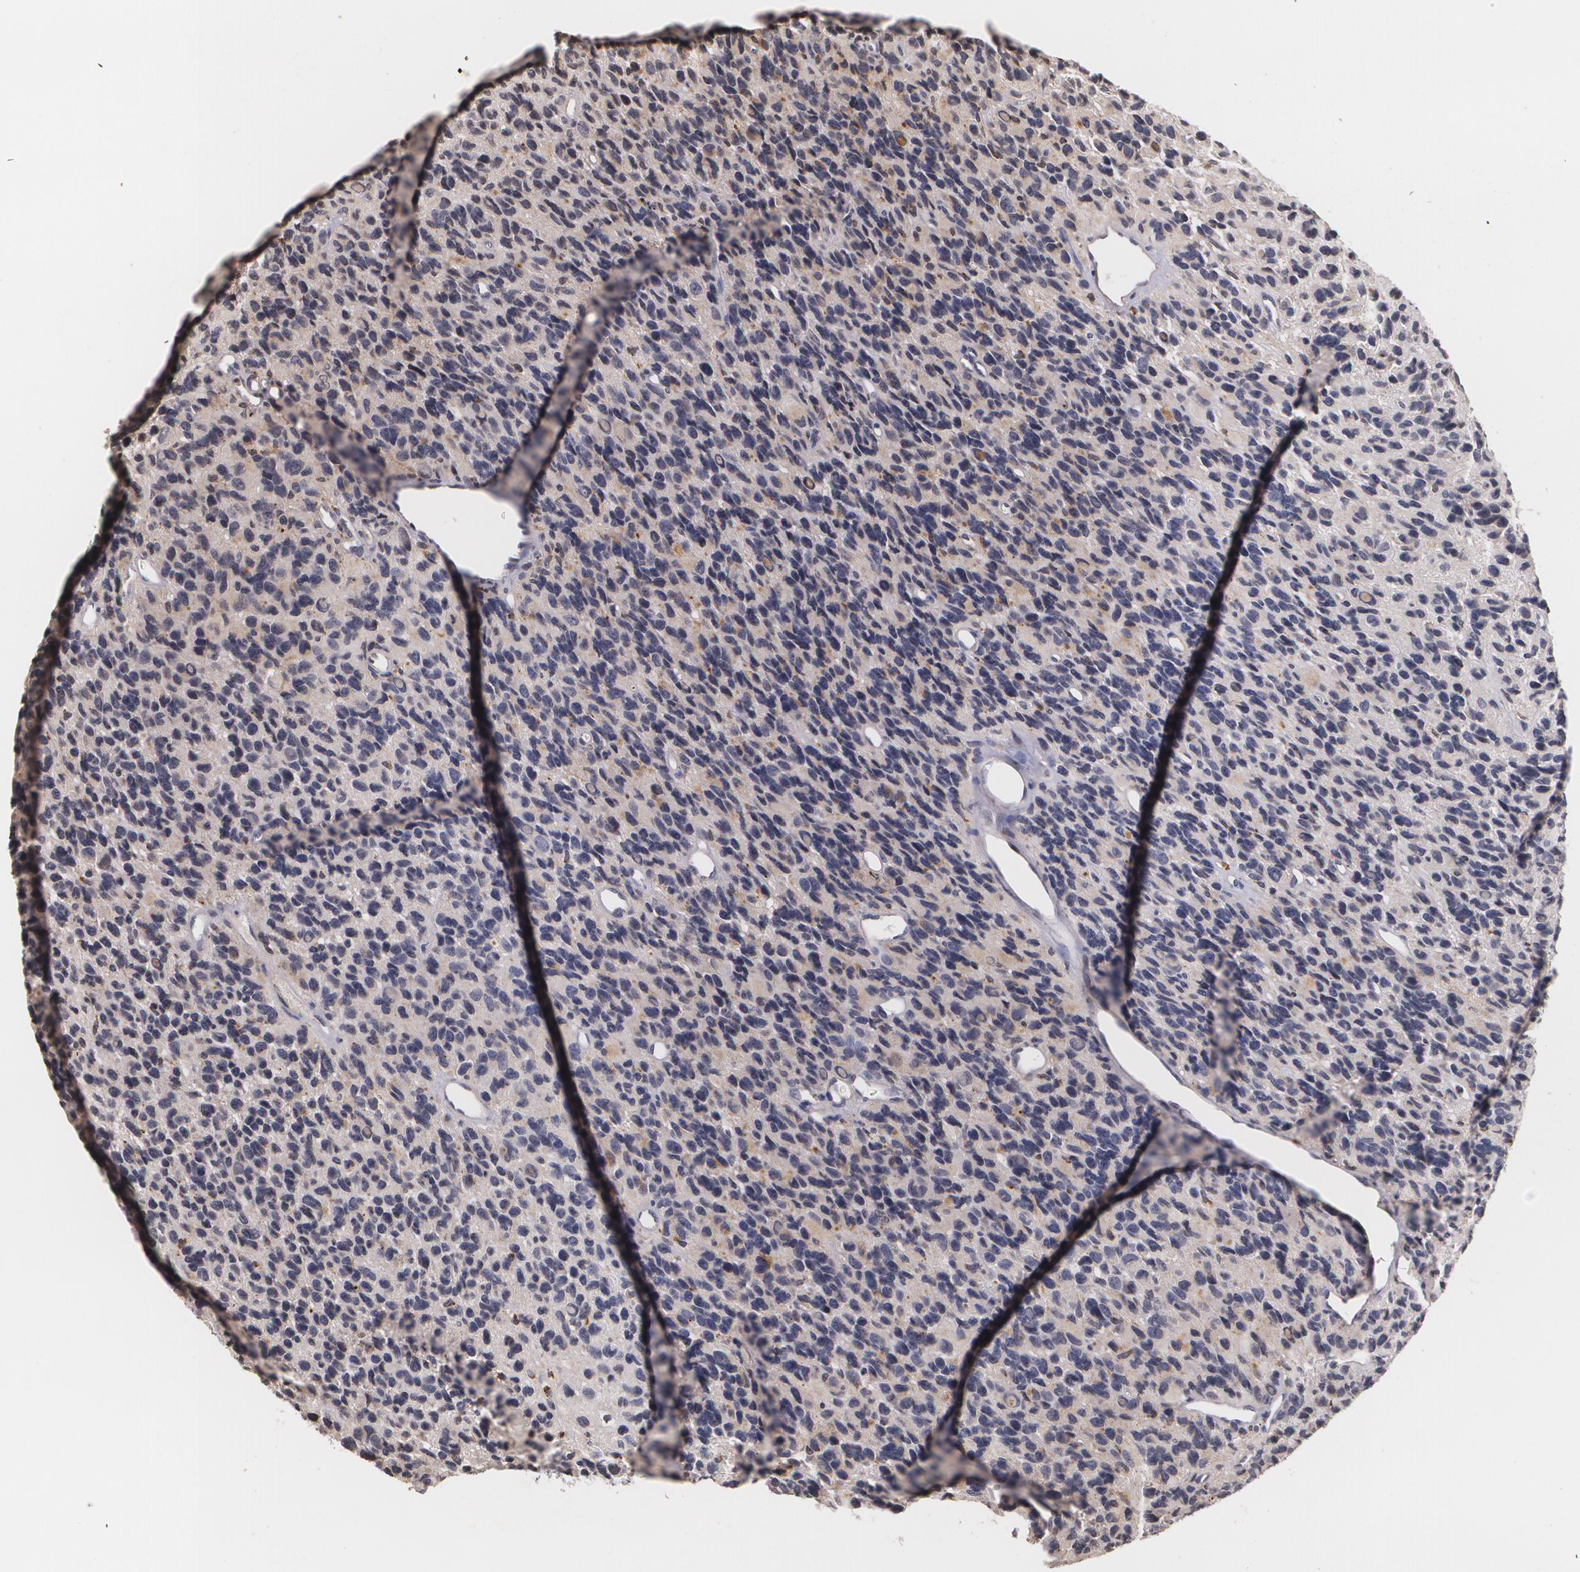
{"staining": {"intensity": "weak", "quantity": "25%-75%", "location": "cytoplasmic/membranous"}, "tissue": "glioma", "cell_type": "Tumor cells", "image_type": "cancer", "snomed": [{"axis": "morphology", "description": "Glioma, malignant, High grade"}, {"axis": "topography", "description": "Brain"}], "caption": "This is a histology image of immunohistochemistry (IHC) staining of glioma, which shows weak positivity in the cytoplasmic/membranous of tumor cells.", "gene": "VAV3", "patient": {"sex": "male", "age": 77}}